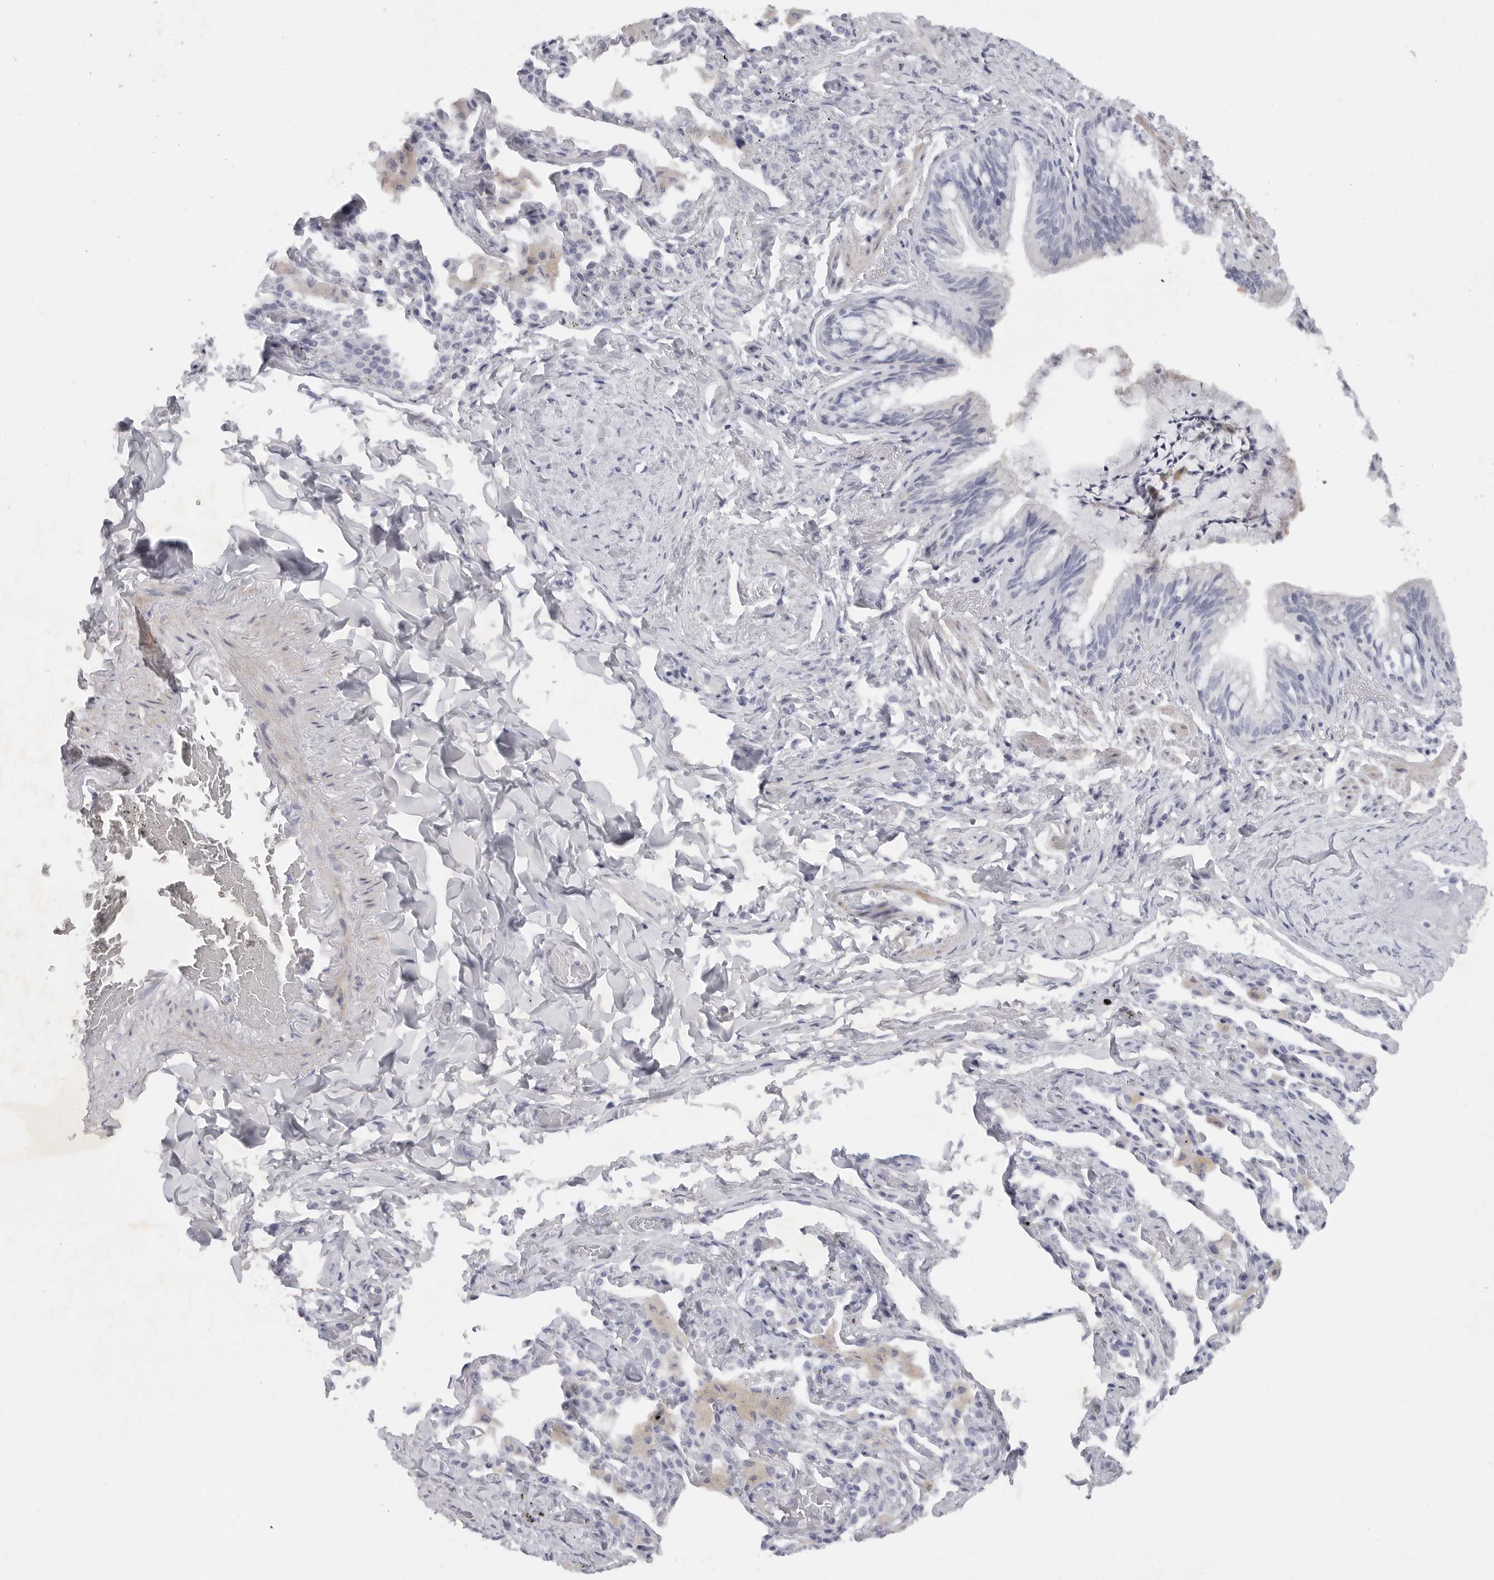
{"staining": {"intensity": "negative", "quantity": "none", "location": "none"}, "tissue": "bronchus", "cell_type": "Respiratory epithelial cells", "image_type": "normal", "snomed": [{"axis": "morphology", "description": "Normal tissue, NOS"}, {"axis": "morphology", "description": "Inflammation, NOS"}, {"axis": "topography", "description": "Bronchus"}, {"axis": "topography", "description": "Lung"}], "caption": "Immunohistochemical staining of unremarkable bronchus exhibits no significant positivity in respiratory epithelial cells.", "gene": "TNR", "patient": {"sex": "female", "age": 46}}